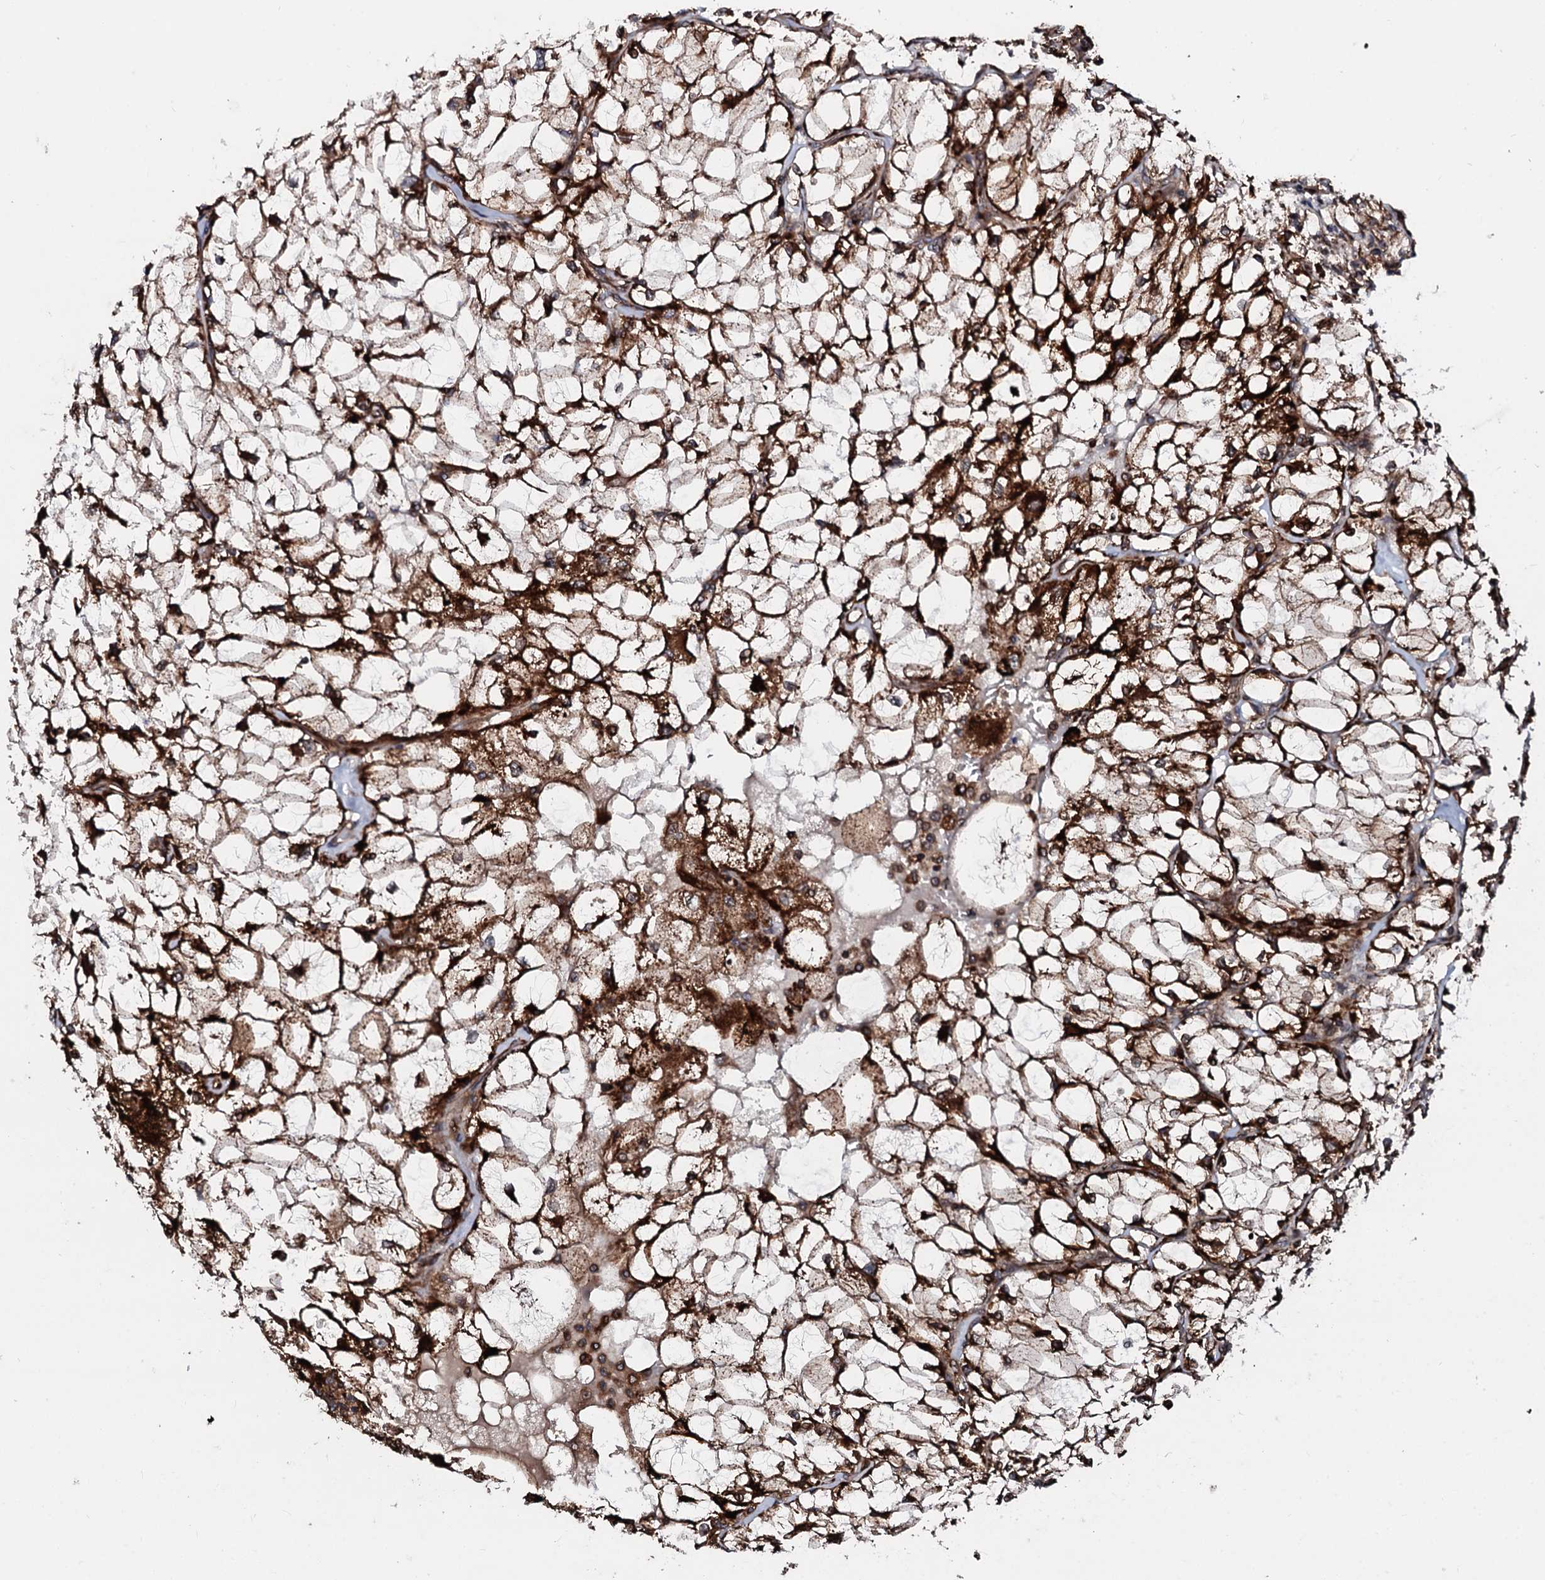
{"staining": {"intensity": "strong", "quantity": ">75%", "location": "cytoplasmic/membranous"}, "tissue": "renal cancer", "cell_type": "Tumor cells", "image_type": "cancer", "snomed": [{"axis": "morphology", "description": "Adenocarcinoma, NOS"}, {"axis": "topography", "description": "Kidney"}], "caption": "Human renal adenocarcinoma stained with a protein marker shows strong staining in tumor cells.", "gene": "SDHAF2", "patient": {"sex": "female", "age": 69}}